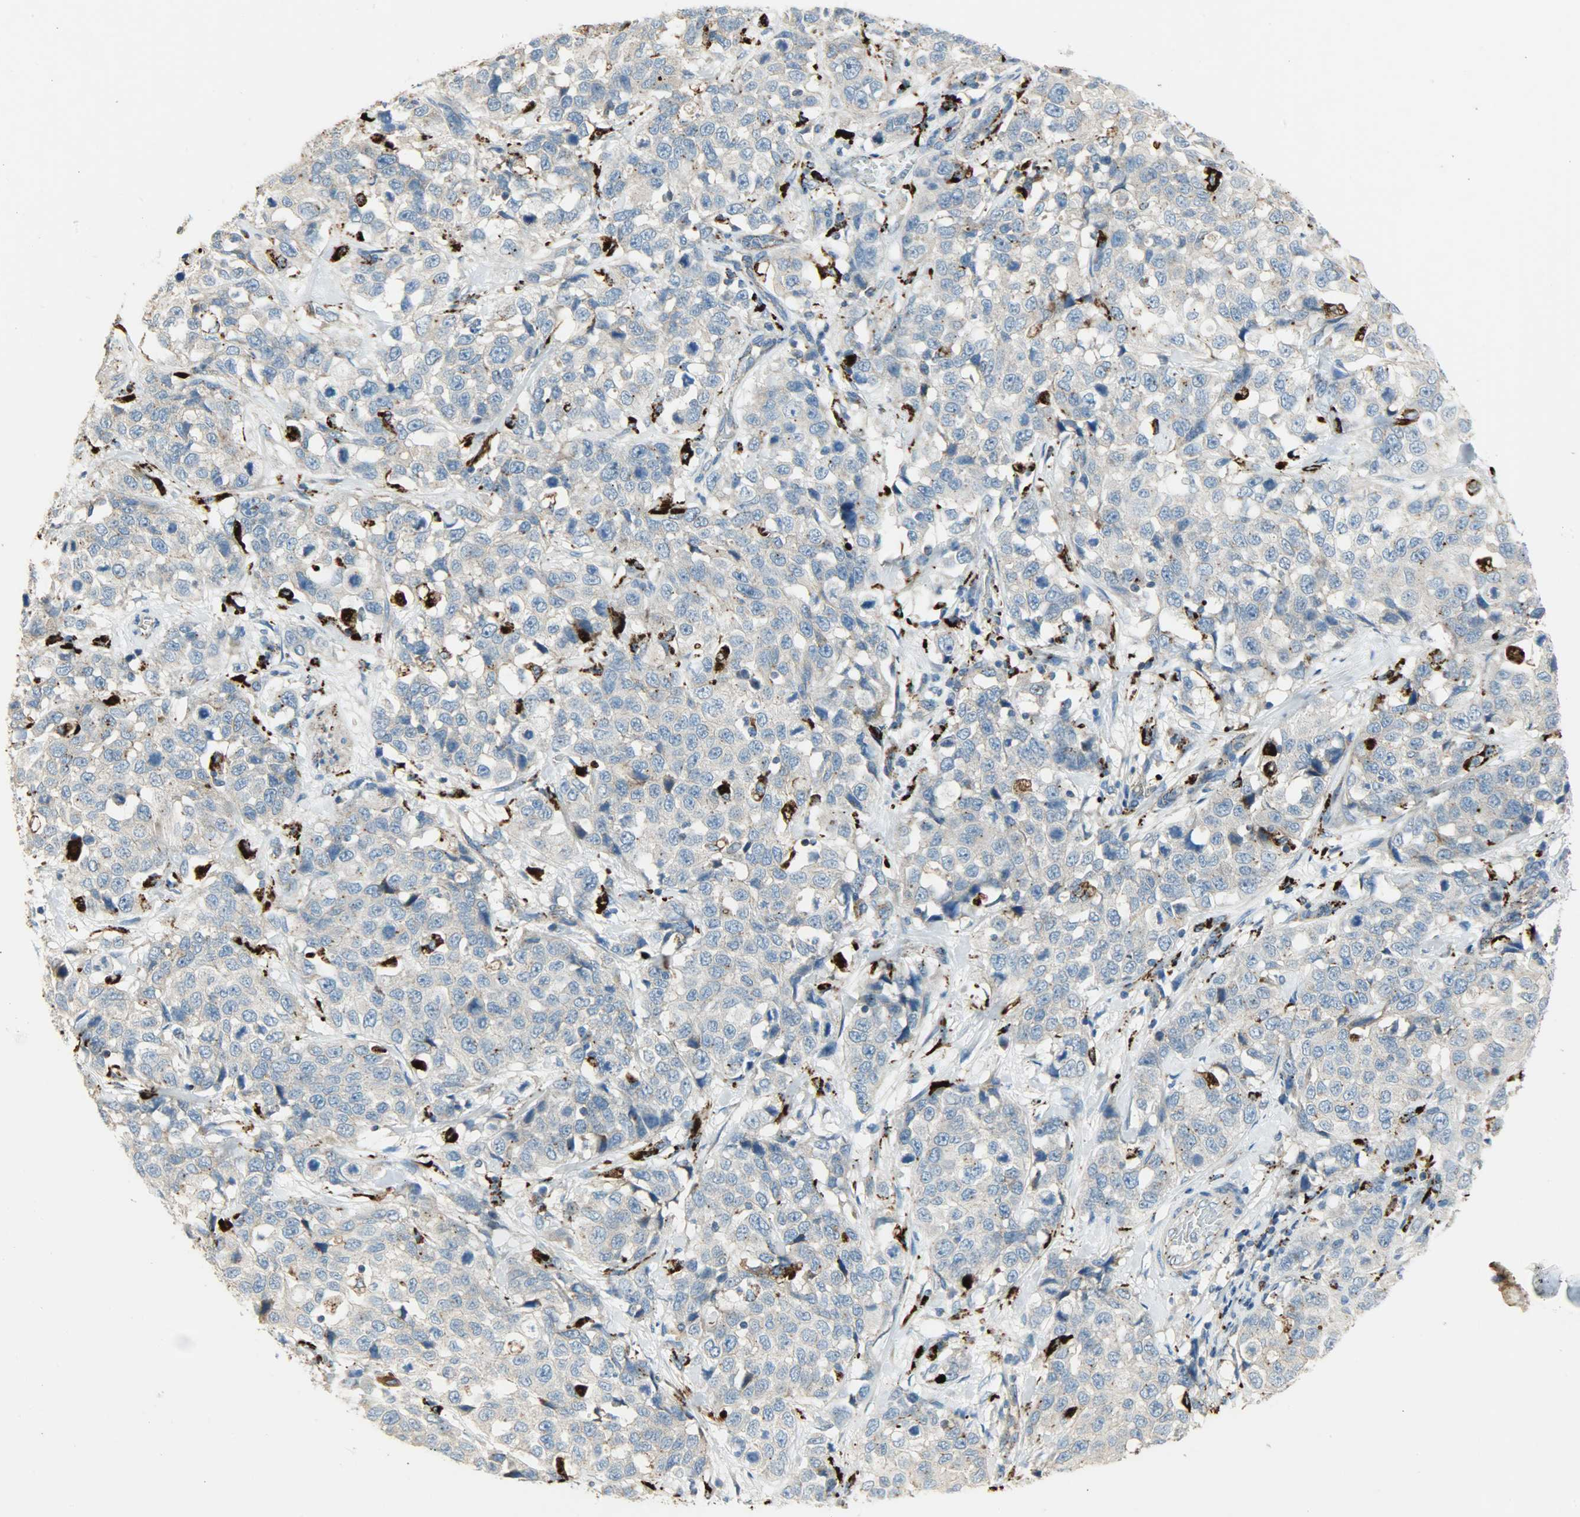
{"staining": {"intensity": "weak", "quantity": "<25%", "location": "cytoplasmic/membranous"}, "tissue": "stomach cancer", "cell_type": "Tumor cells", "image_type": "cancer", "snomed": [{"axis": "morphology", "description": "Normal tissue, NOS"}, {"axis": "morphology", "description": "Adenocarcinoma, NOS"}, {"axis": "topography", "description": "Stomach"}], "caption": "Immunohistochemical staining of stomach cancer (adenocarcinoma) shows no significant staining in tumor cells.", "gene": "ASAH1", "patient": {"sex": "male", "age": 48}}